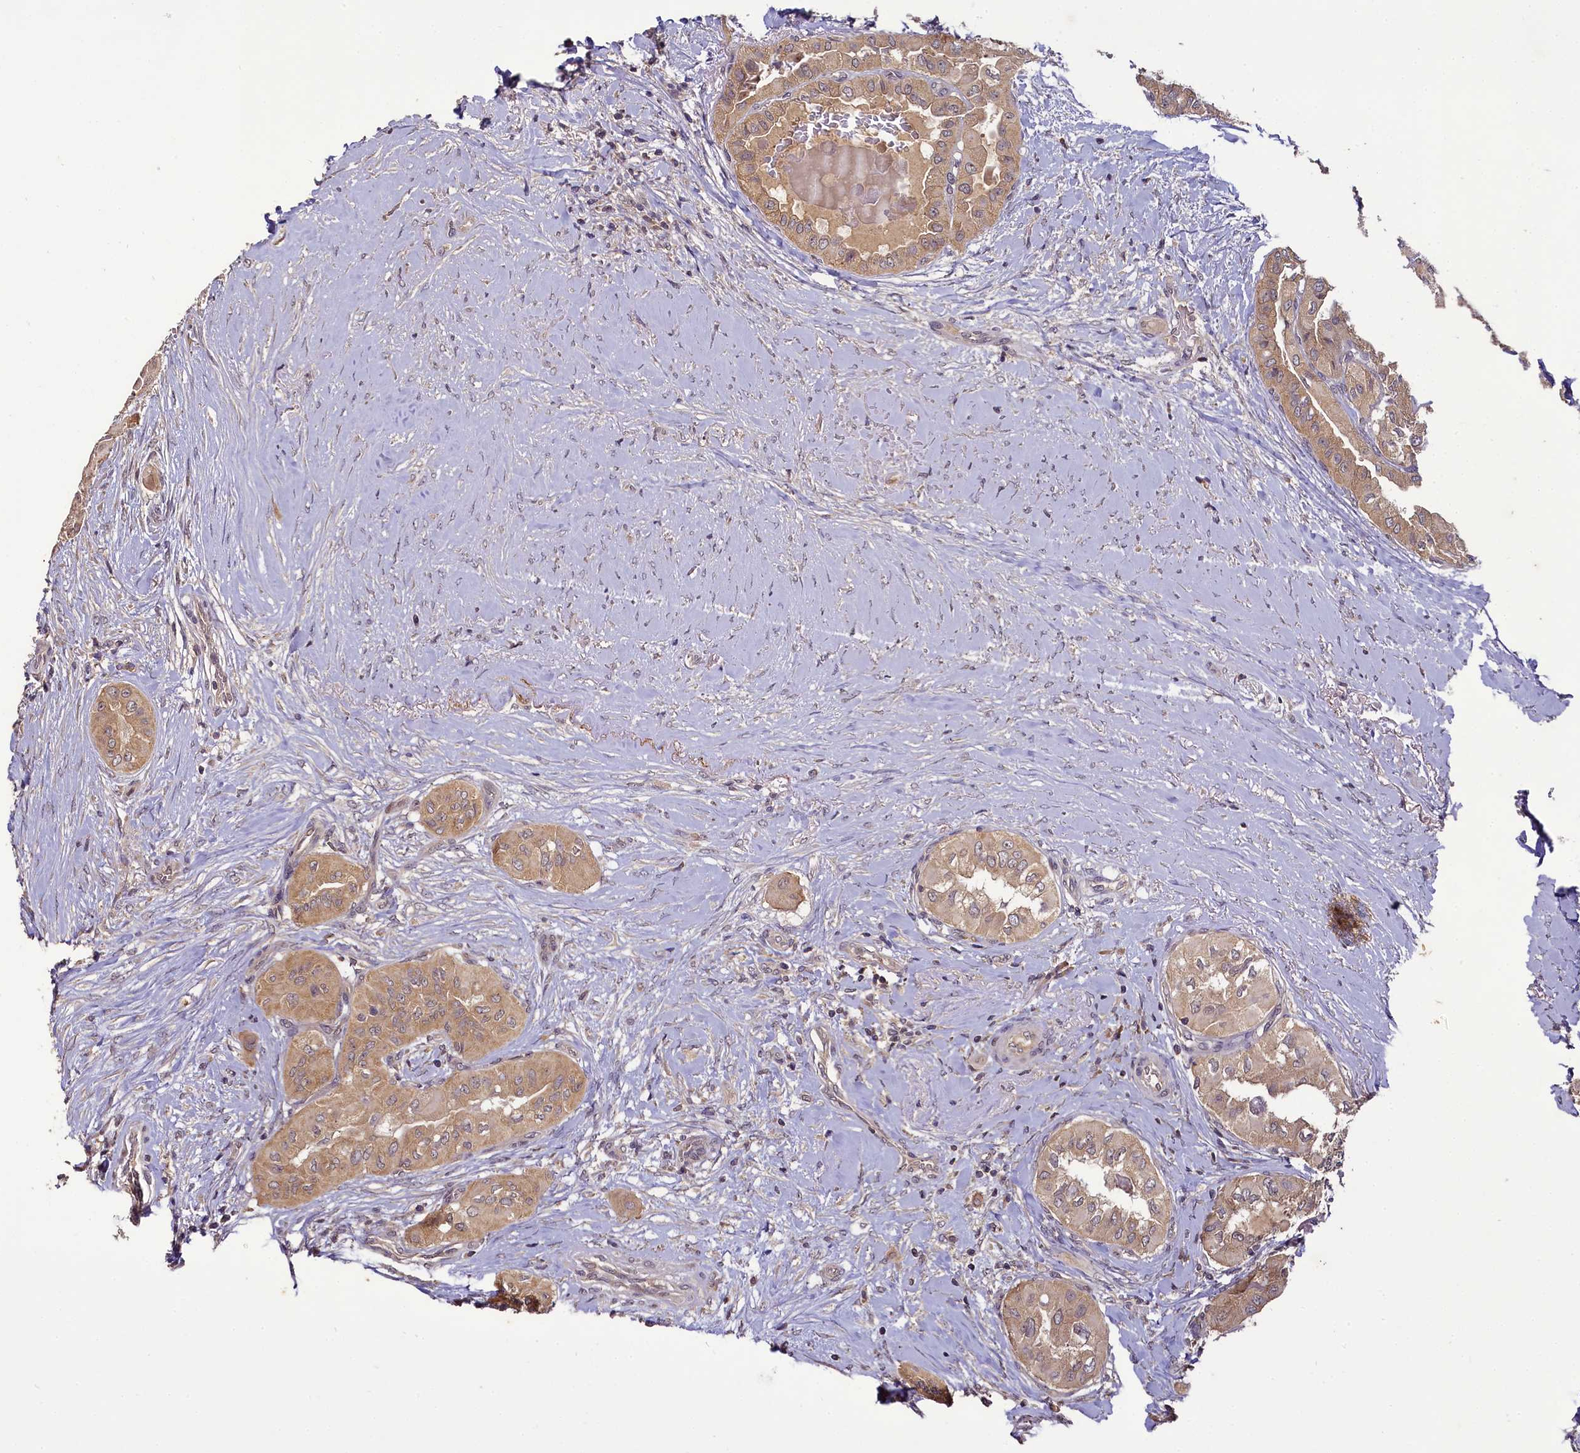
{"staining": {"intensity": "moderate", "quantity": ">75%", "location": "cytoplasmic/membranous"}, "tissue": "thyroid cancer", "cell_type": "Tumor cells", "image_type": "cancer", "snomed": [{"axis": "morphology", "description": "Papillary adenocarcinoma, NOS"}, {"axis": "topography", "description": "Thyroid gland"}], "caption": "Immunohistochemistry (IHC) micrograph of human papillary adenocarcinoma (thyroid) stained for a protein (brown), which demonstrates medium levels of moderate cytoplasmic/membranous staining in approximately >75% of tumor cells.", "gene": "TMEM39A", "patient": {"sex": "female", "age": 59}}